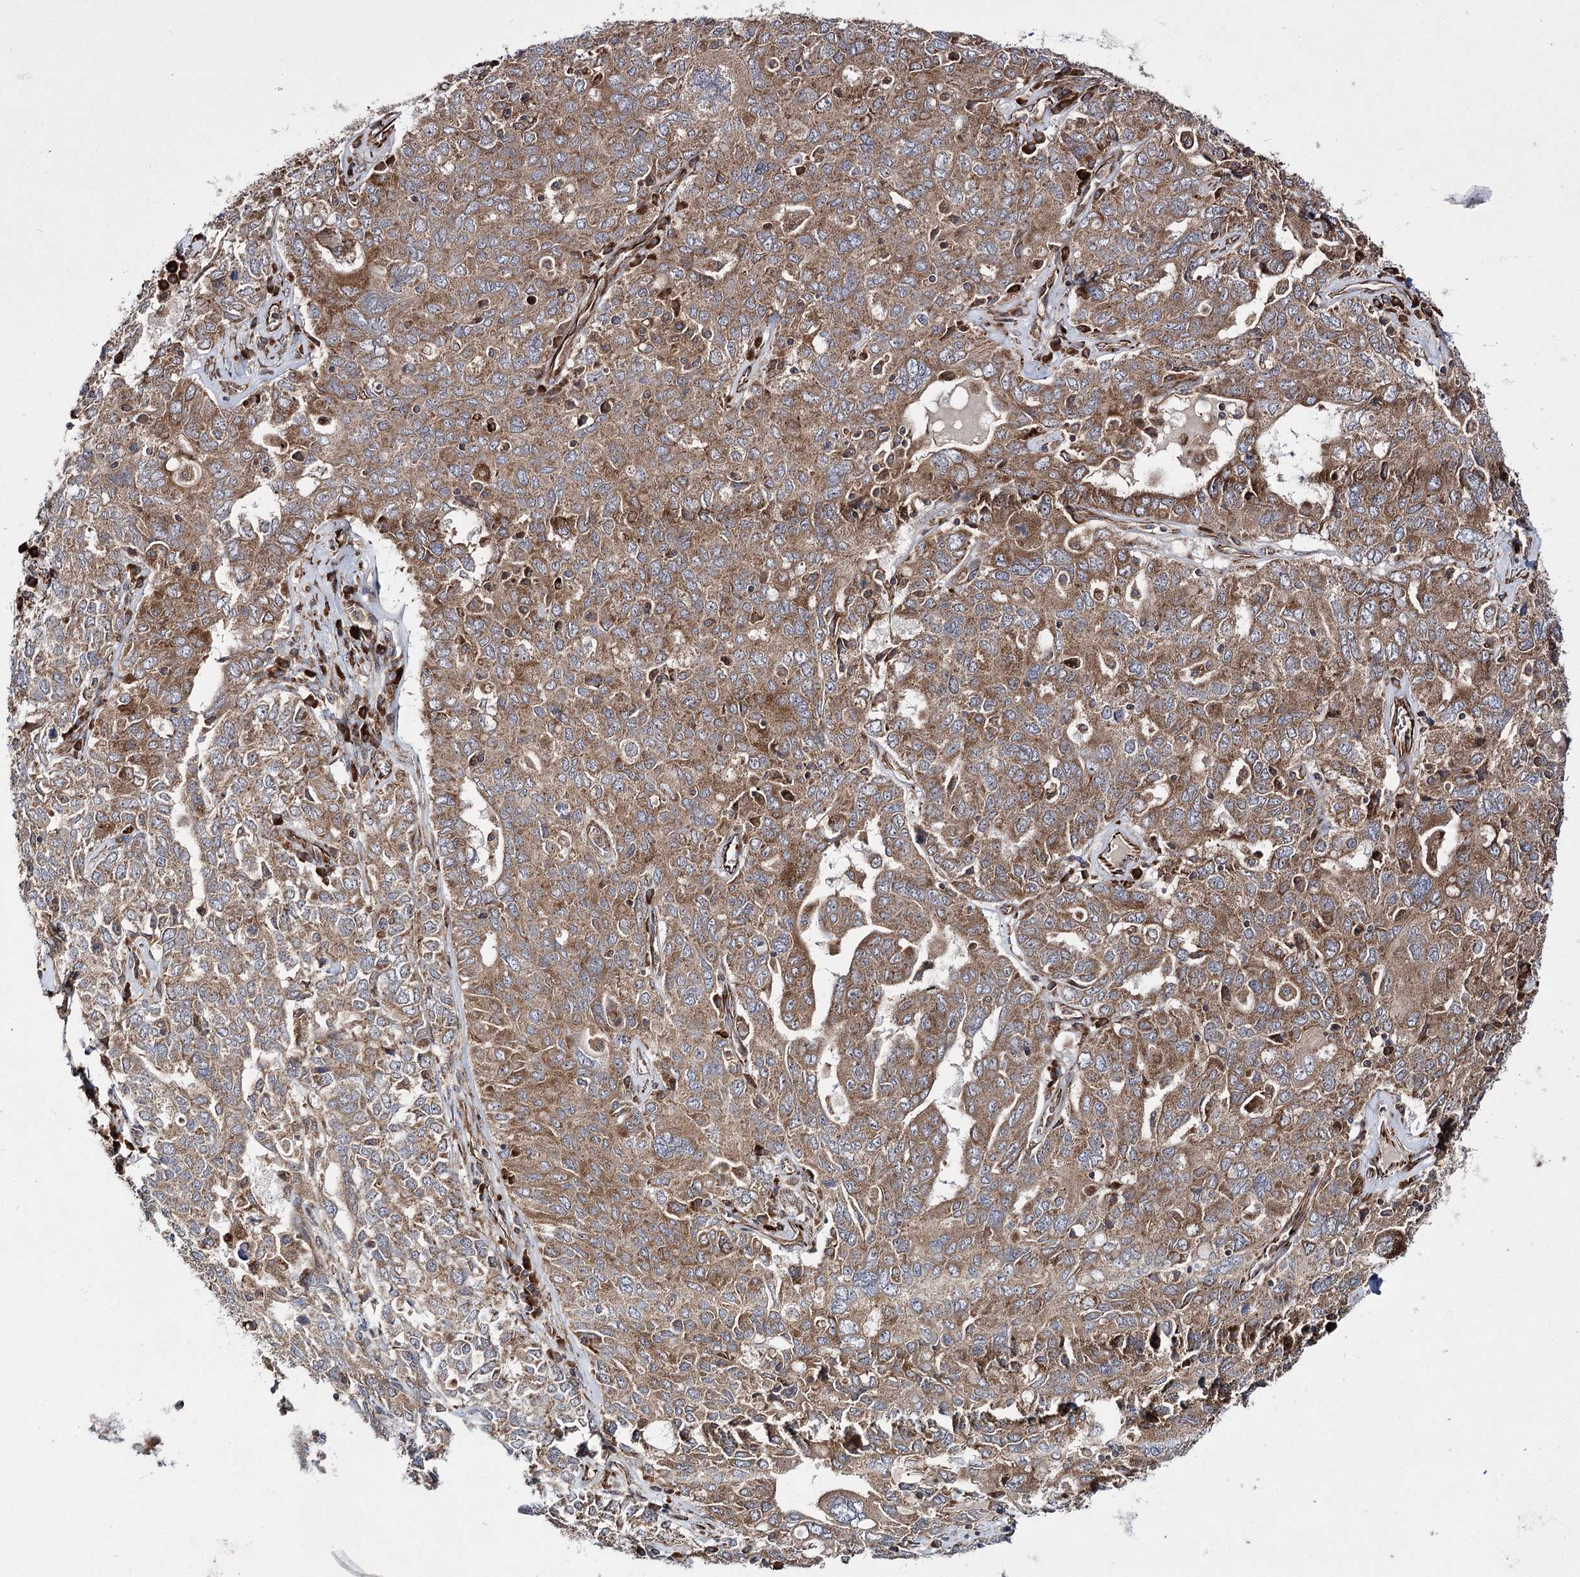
{"staining": {"intensity": "moderate", "quantity": ">75%", "location": "cytoplasmic/membranous"}, "tissue": "ovarian cancer", "cell_type": "Tumor cells", "image_type": "cancer", "snomed": [{"axis": "morphology", "description": "Carcinoma, endometroid"}, {"axis": "topography", "description": "Ovary"}], "caption": "The image reveals immunohistochemical staining of ovarian cancer. There is moderate cytoplasmic/membranous positivity is appreciated in approximately >75% of tumor cells.", "gene": "HECTD2", "patient": {"sex": "female", "age": 62}}